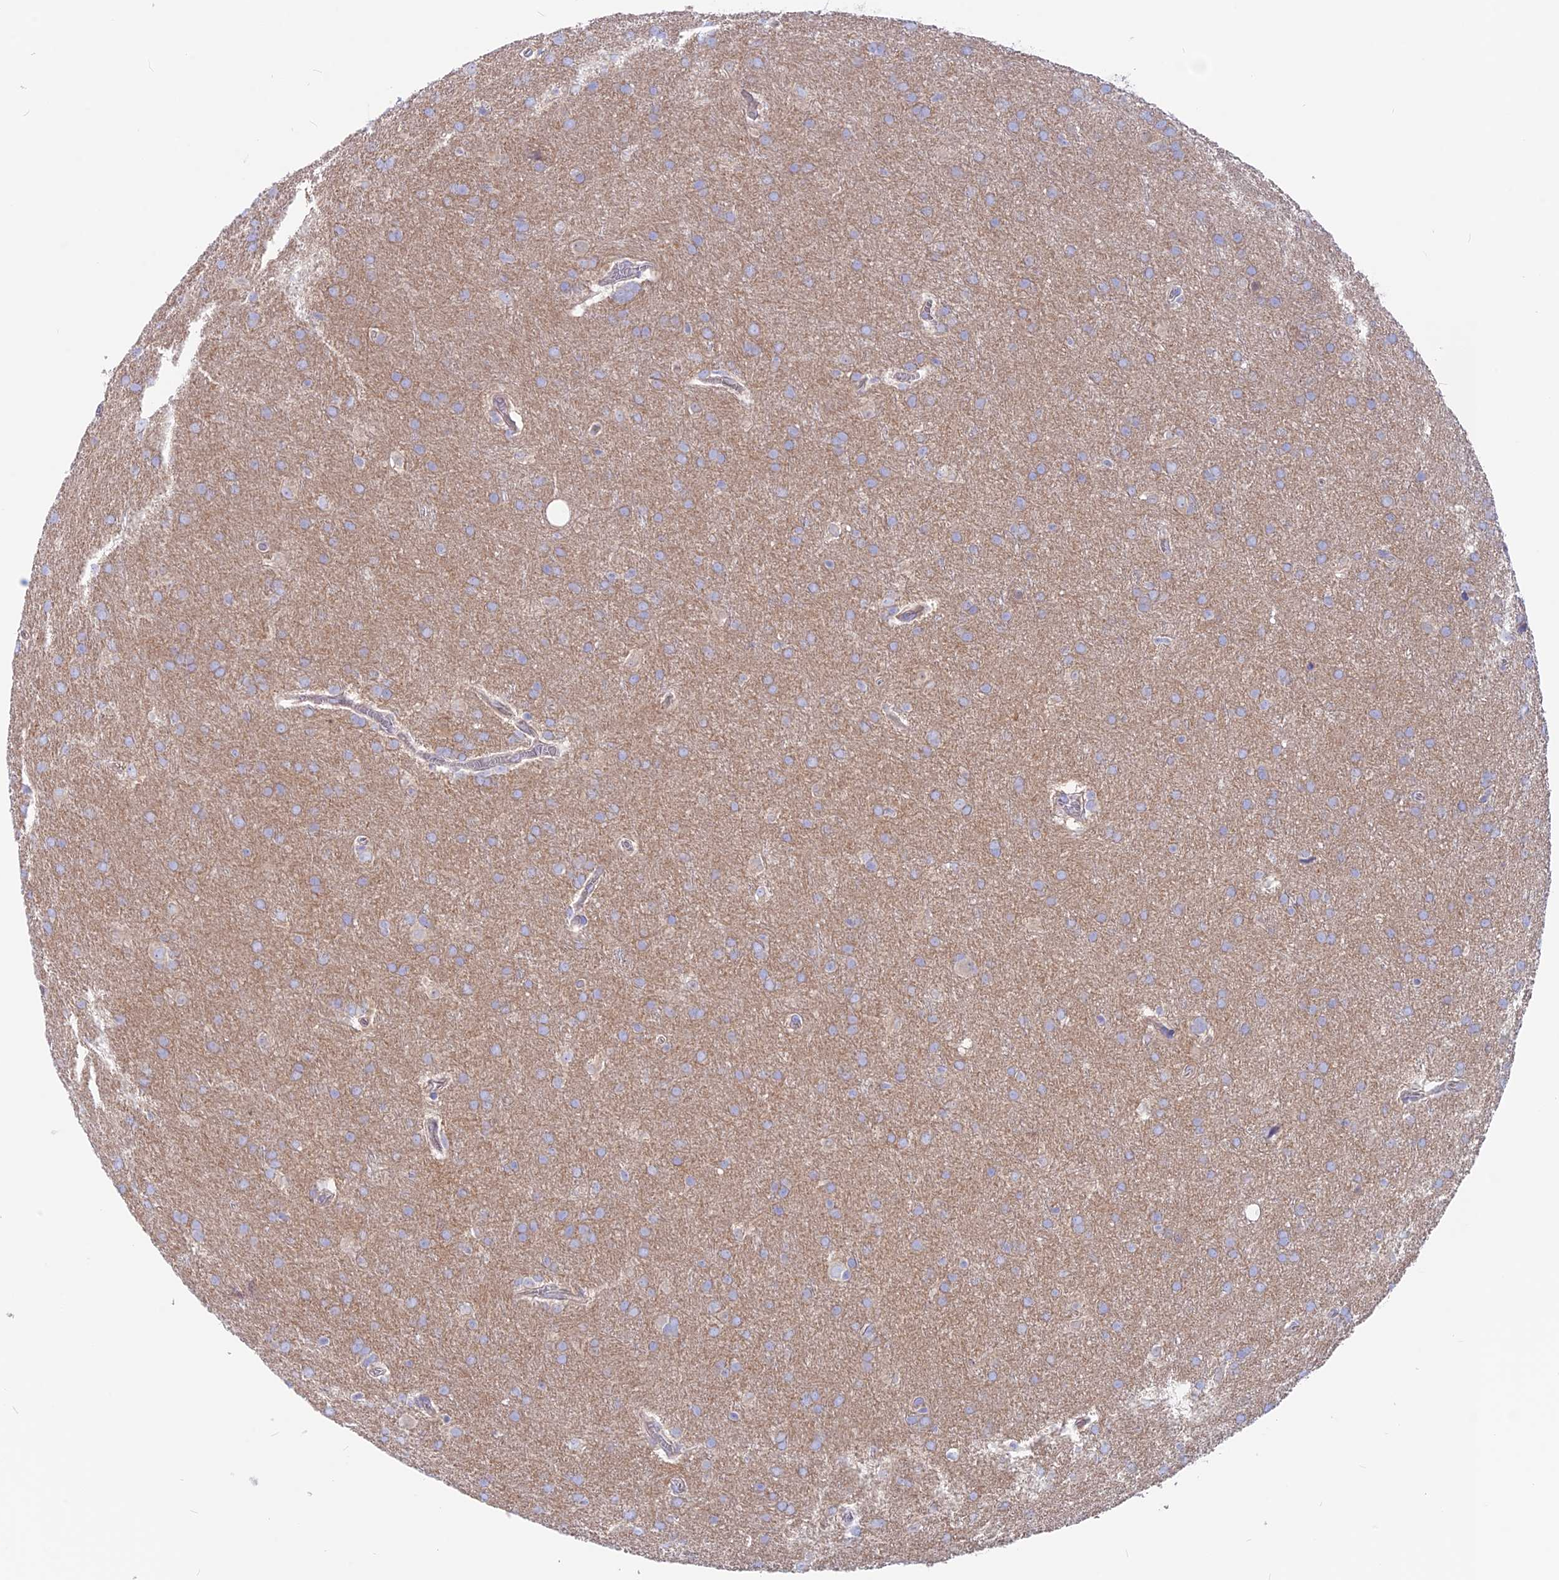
{"staining": {"intensity": "weak", "quantity": "25%-75%", "location": "cytoplasmic/membranous"}, "tissue": "glioma", "cell_type": "Tumor cells", "image_type": "cancer", "snomed": [{"axis": "morphology", "description": "Glioma, malignant, Low grade"}, {"axis": "topography", "description": "Brain"}], "caption": "Protein expression analysis of malignant low-grade glioma shows weak cytoplasmic/membranous positivity in approximately 25%-75% of tumor cells.", "gene": "LZTFL1", "patient": {"sex": "female", "age": 32}}